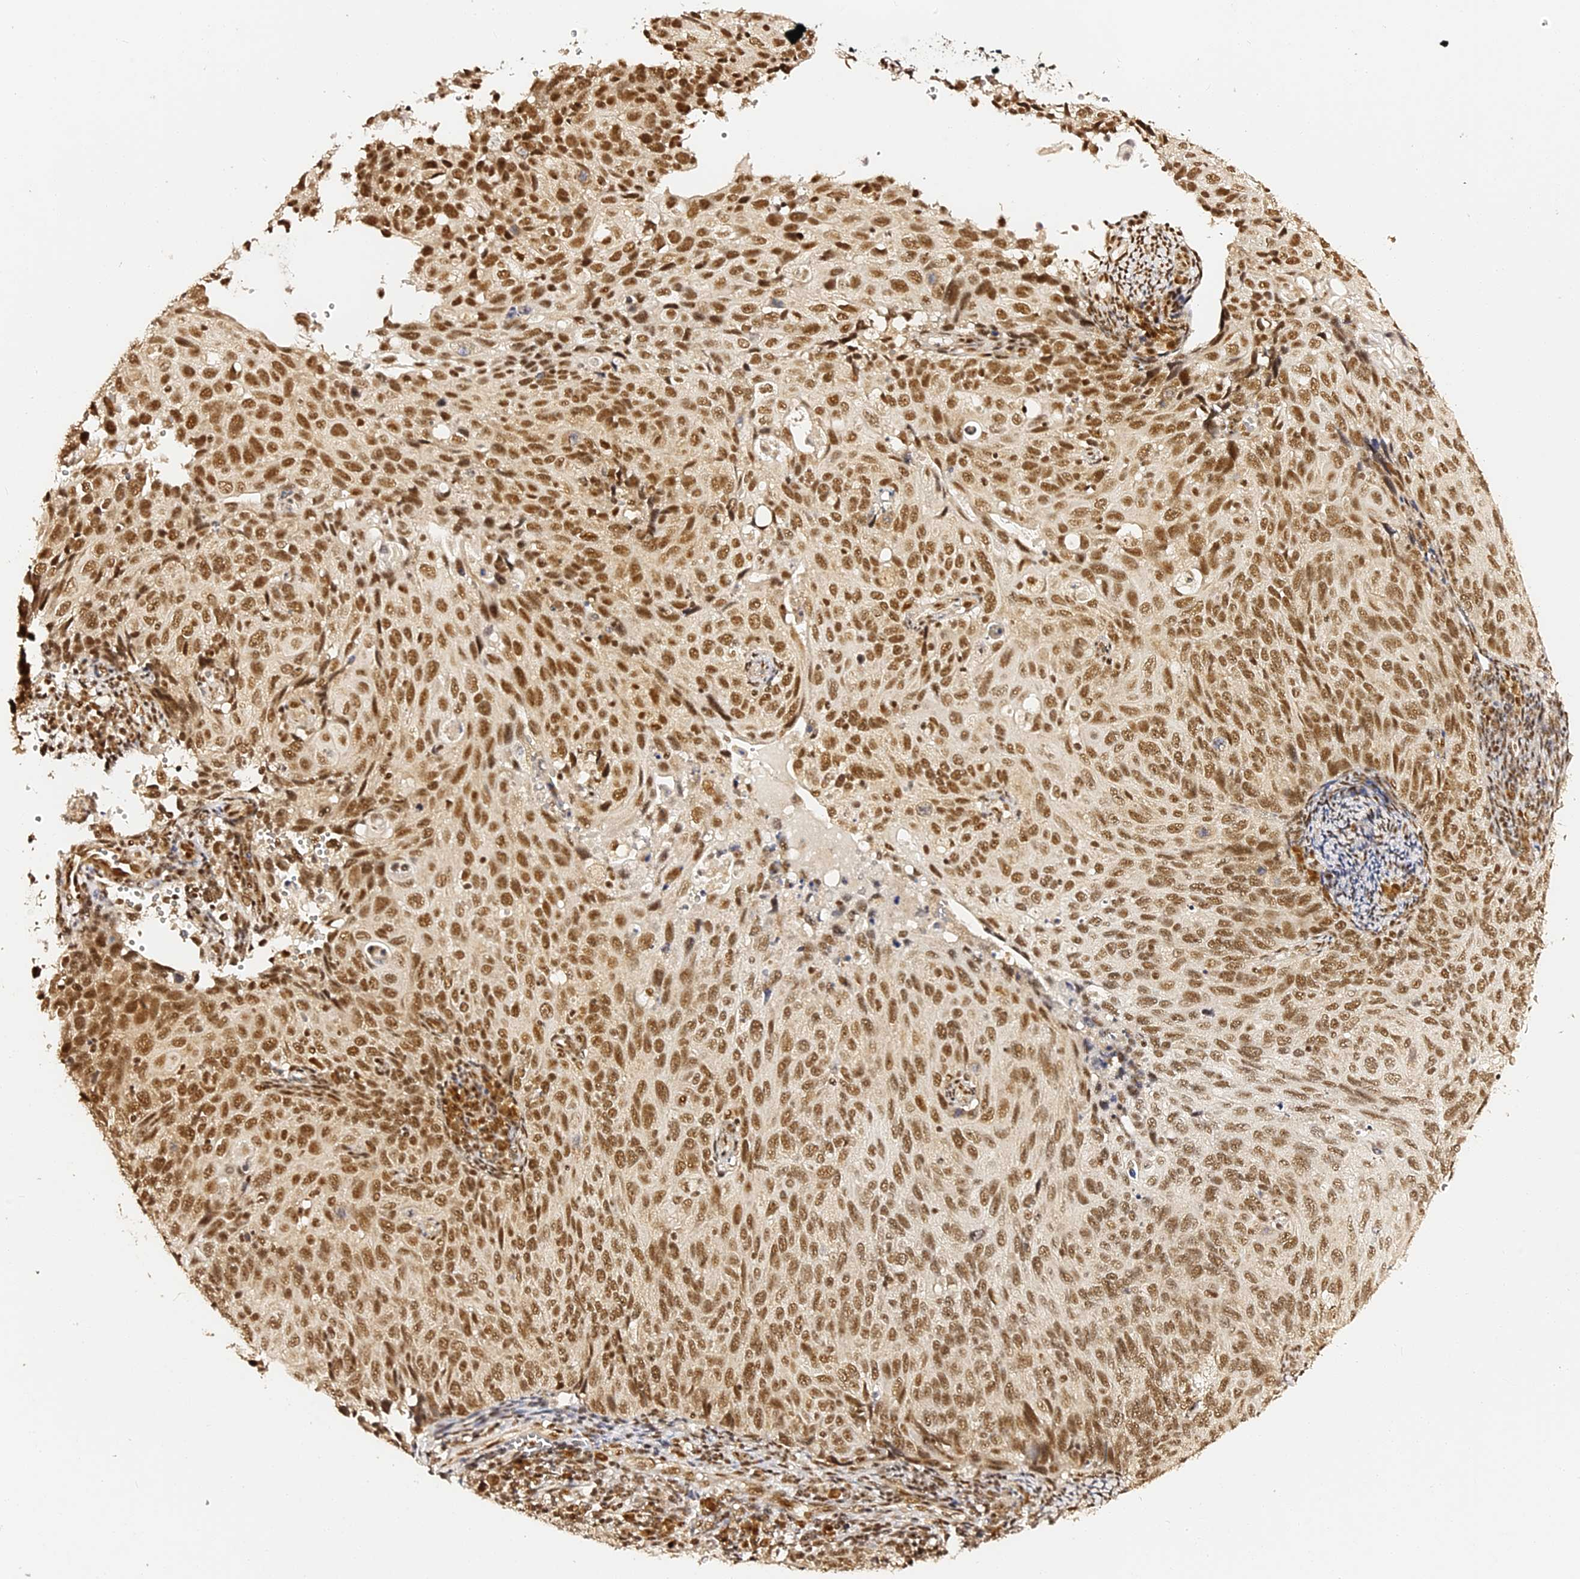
{"staining": {"intensity": "moderate", "quantity": ">75%", "location": "nuclear"}, "tissue": "cervical cancer", "cell_type": "Tumor cells", "image_type": "cancer", "snomed": [{"axis": "morphology", "description": "Squamous cell carcinoma, NOS"}, {"axis": "topography", "description": "Cervix"}], "caption": "IHC micrograph of neoplastic tissue: human squamous cell carcinoma (cervical) stained using immunohistochemistry (IHC) reveals medium levels of moderate protein expression localized specifically in the nuclear of tumor cells, appearing as a nuclear brown color.", "gene": "MCRS1", "patient": {"sex": "female", "age": 70}}